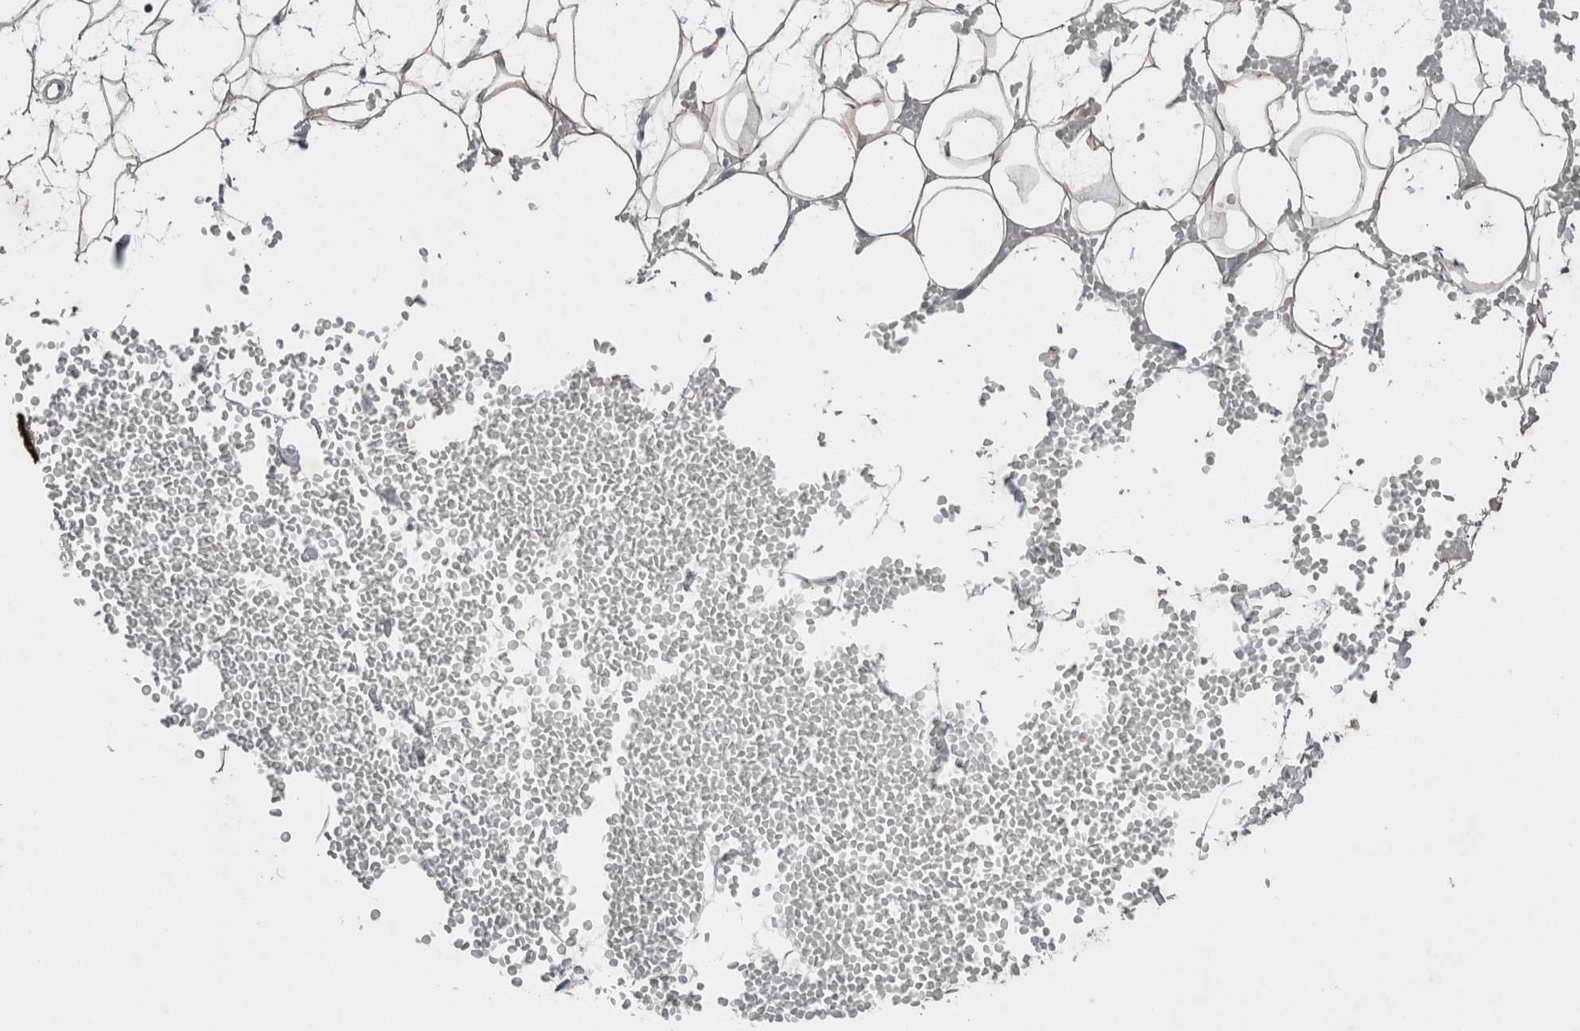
{"staining": {"intensity": "negative", "quantity": "none", "location": "none"}, "tissue": "adipose tissue", "cell_type": "Adipocytes", "image_type": "normal", "snomed": [{"axis": "morphology", "description": "Normal tissue, NOS"}, {"axis": "topography", "description": "Breast"}], "caption": "Immunohistochemistry of benign human adipose tissue demonstrates no positivity in adipocytes. (DAB immunohistochemistry, high magnification).", "gene": "SLC22A11", "patient": {"sex": "female", "age": 23}}